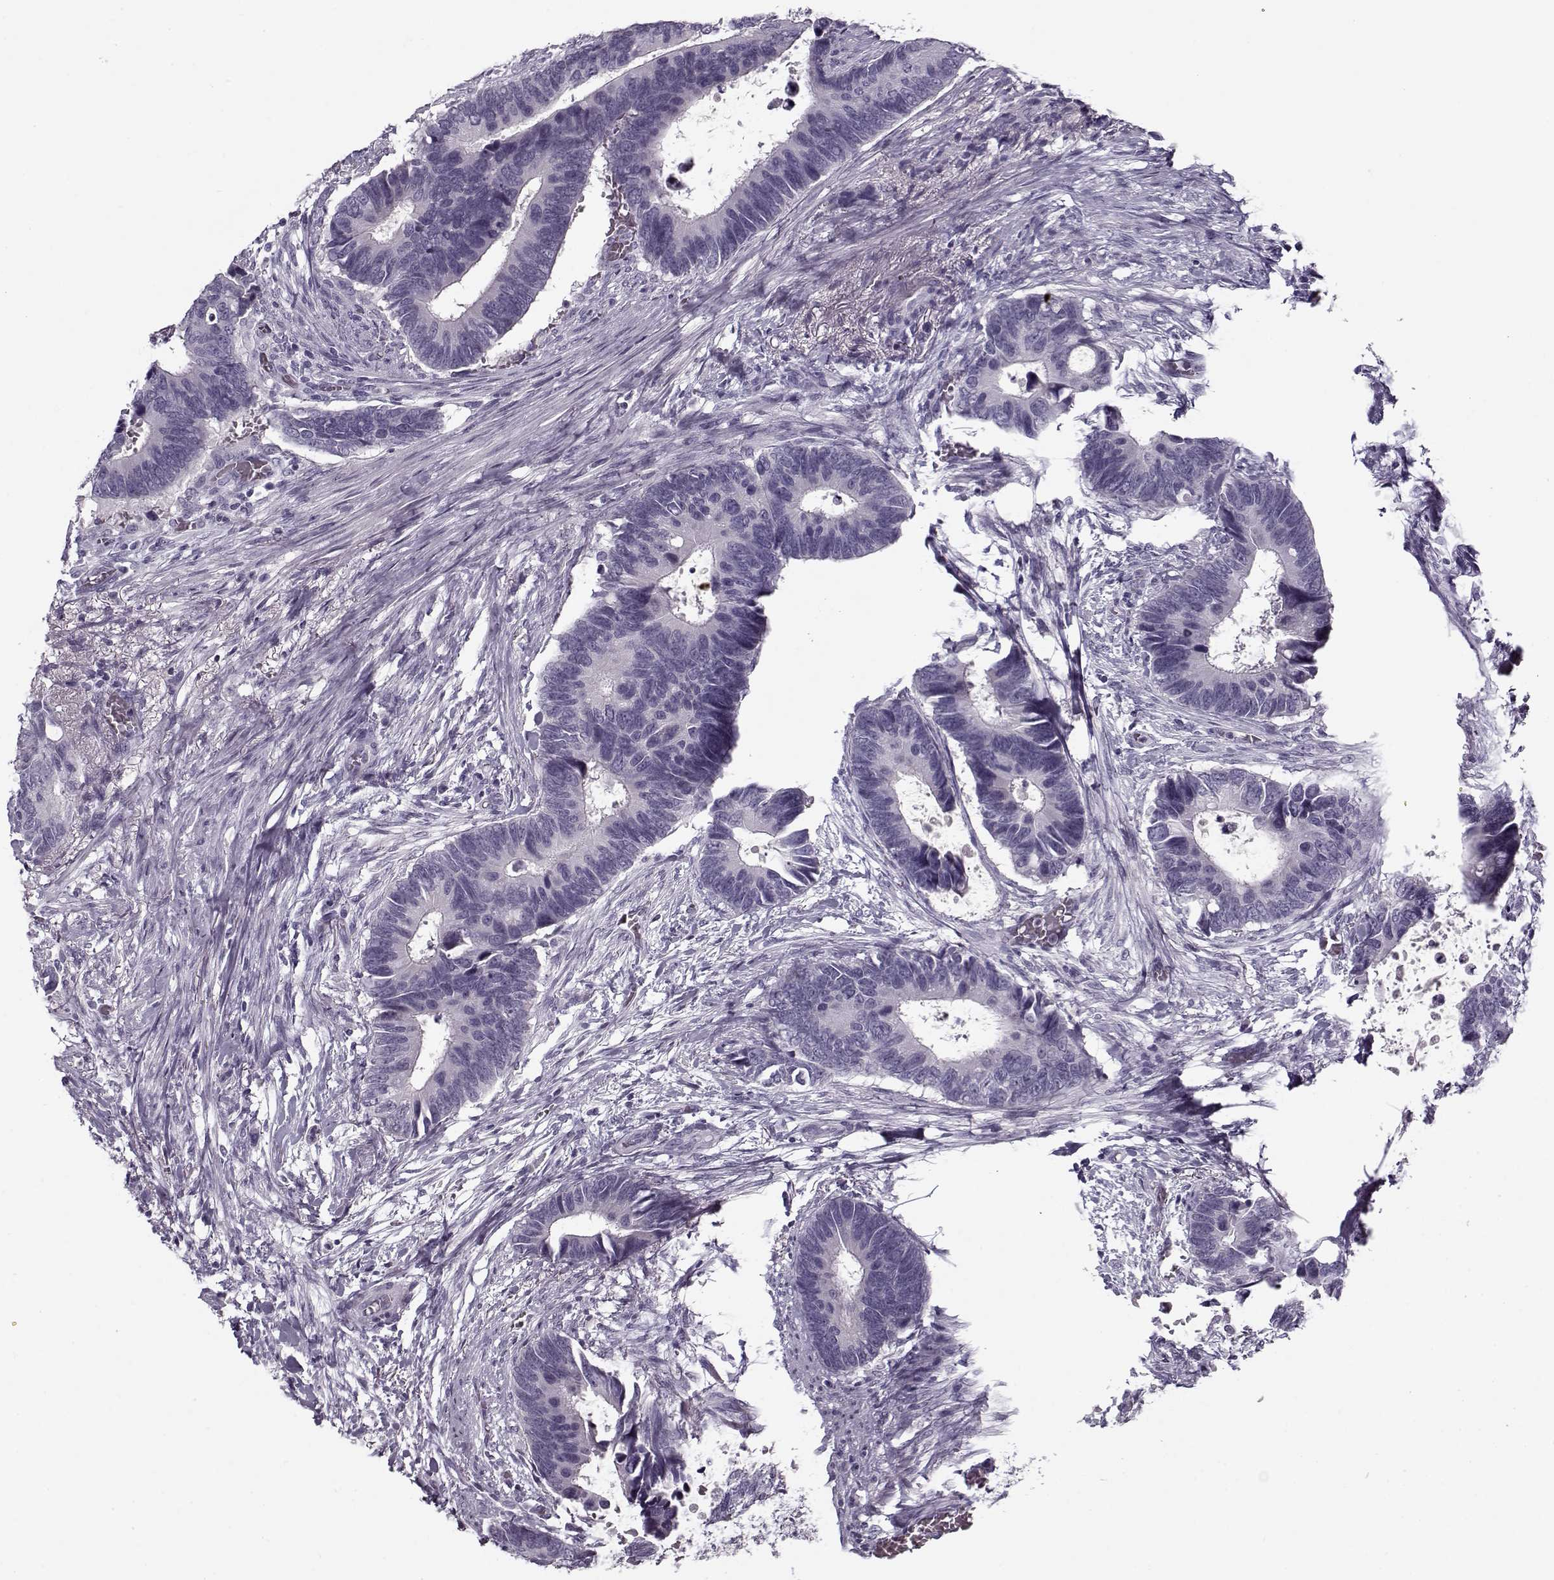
{"staining": {"intensity": "negative", "quantity": "none", "location": "none"}, "tissue": "colorectal cancer", "cell_type": "Tumor cells", "image_type": "cancer", "snomed": [{"axis": "morphology", "description": "Adenocarcinoma, NOS"}, {"axis": "topography", "description": "Colon"}], "caption": "Tumor cells show no significant expression in adenocarcinoma (colorectal).", "gene": "PNMT", "patient": {"sex": "male", "age": 49}}